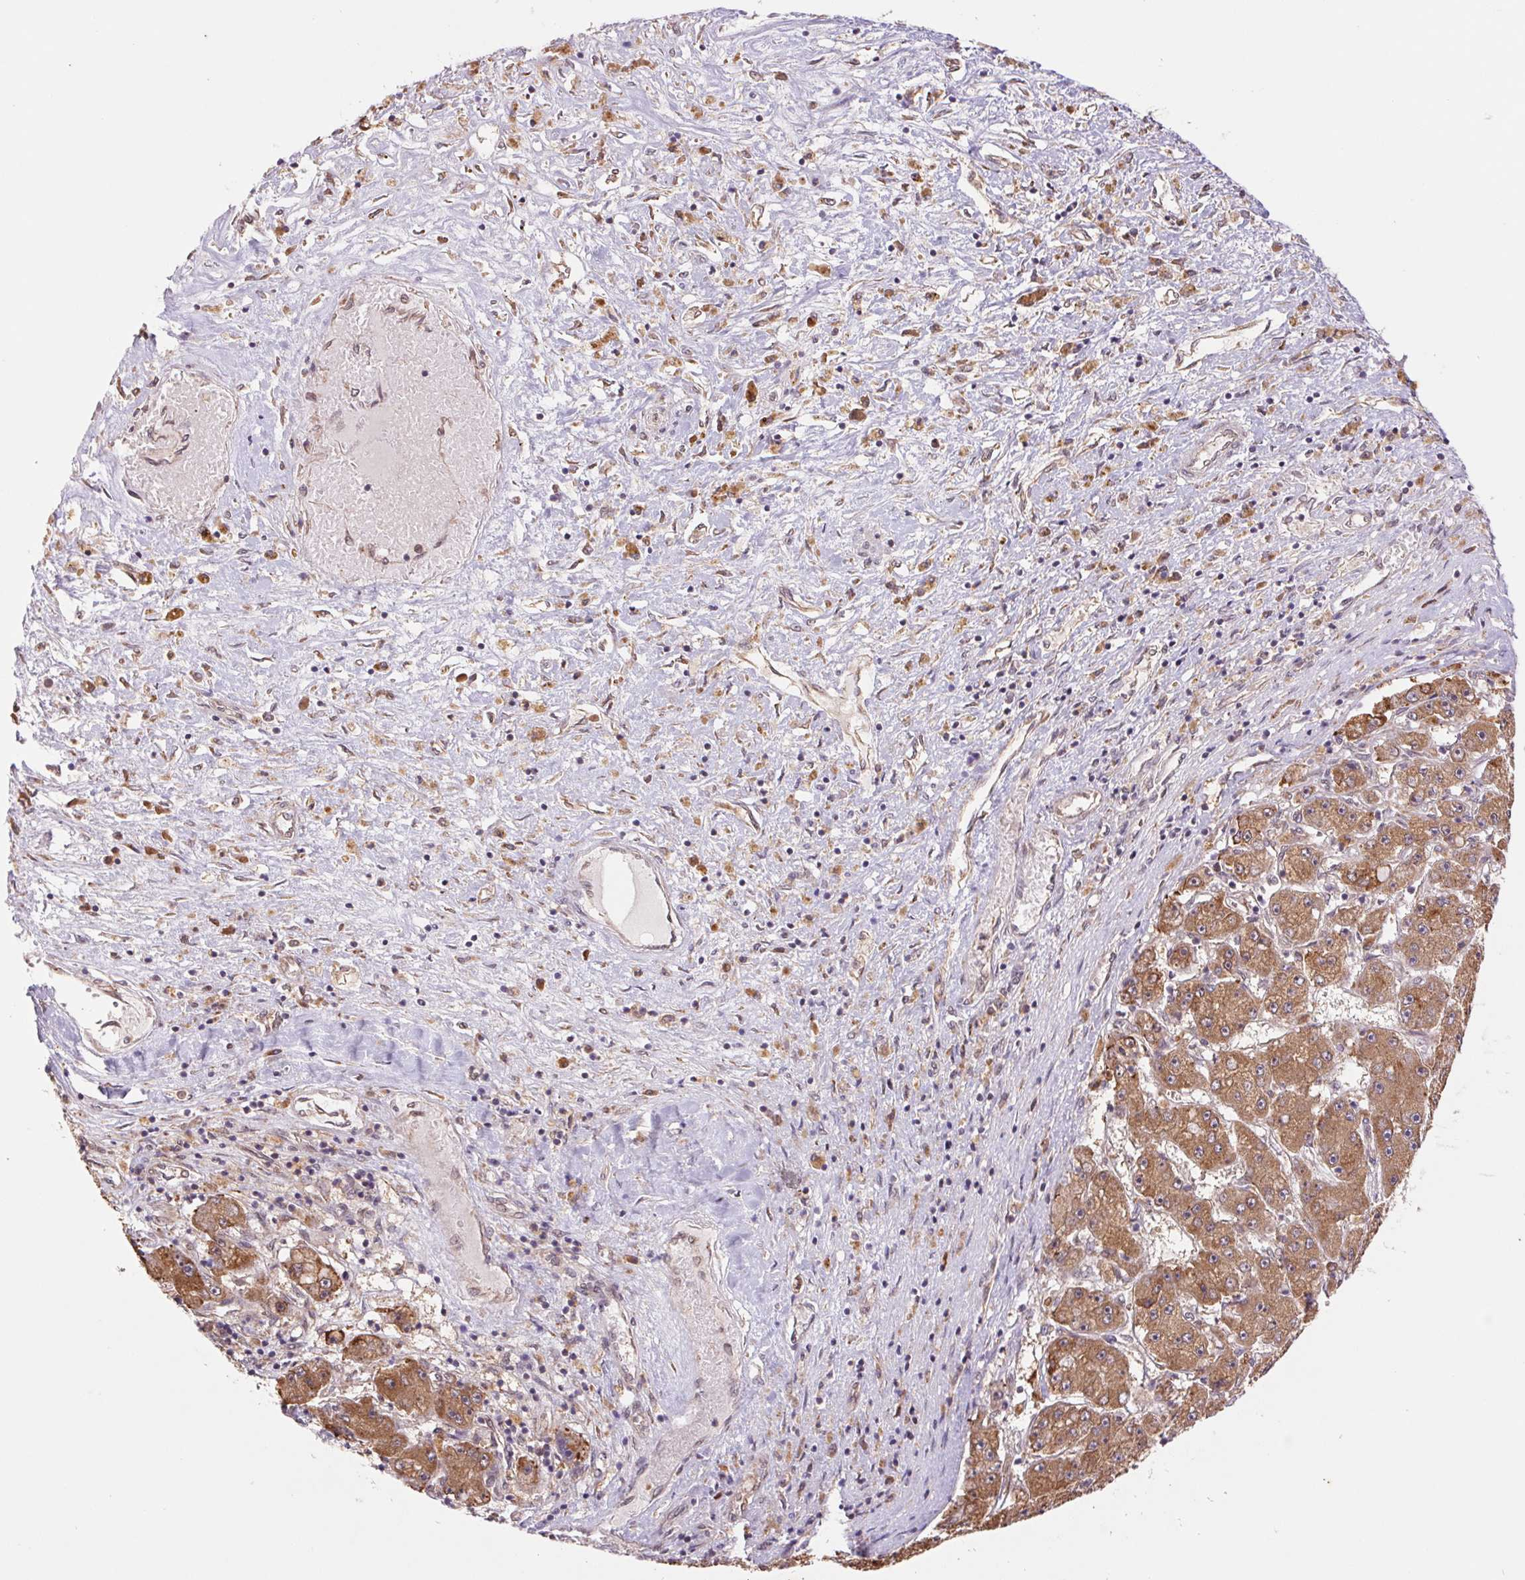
{"staining": {"intensity": "moderate", "quantity": ">75%", "location": "cytoplasmic/membranous"}, "tissue": "liver cancer", "cell_type": "Tumor cells", "image_type": "cancer", "snomed": [{"axis": "morphology", "description": "Carcinoma, Hepatocellular, NOS"}, {"axis": "topography", "description": "Liver"}], "caption": "This is an image of immunohistochemistry staining of hepatocellular carcinoma (liver), which shows moderate positivity in the cytoplasmic/membranous of tumor cells.", "gene": "RRM1", "patient": {"sex": "female", "age": 61}}